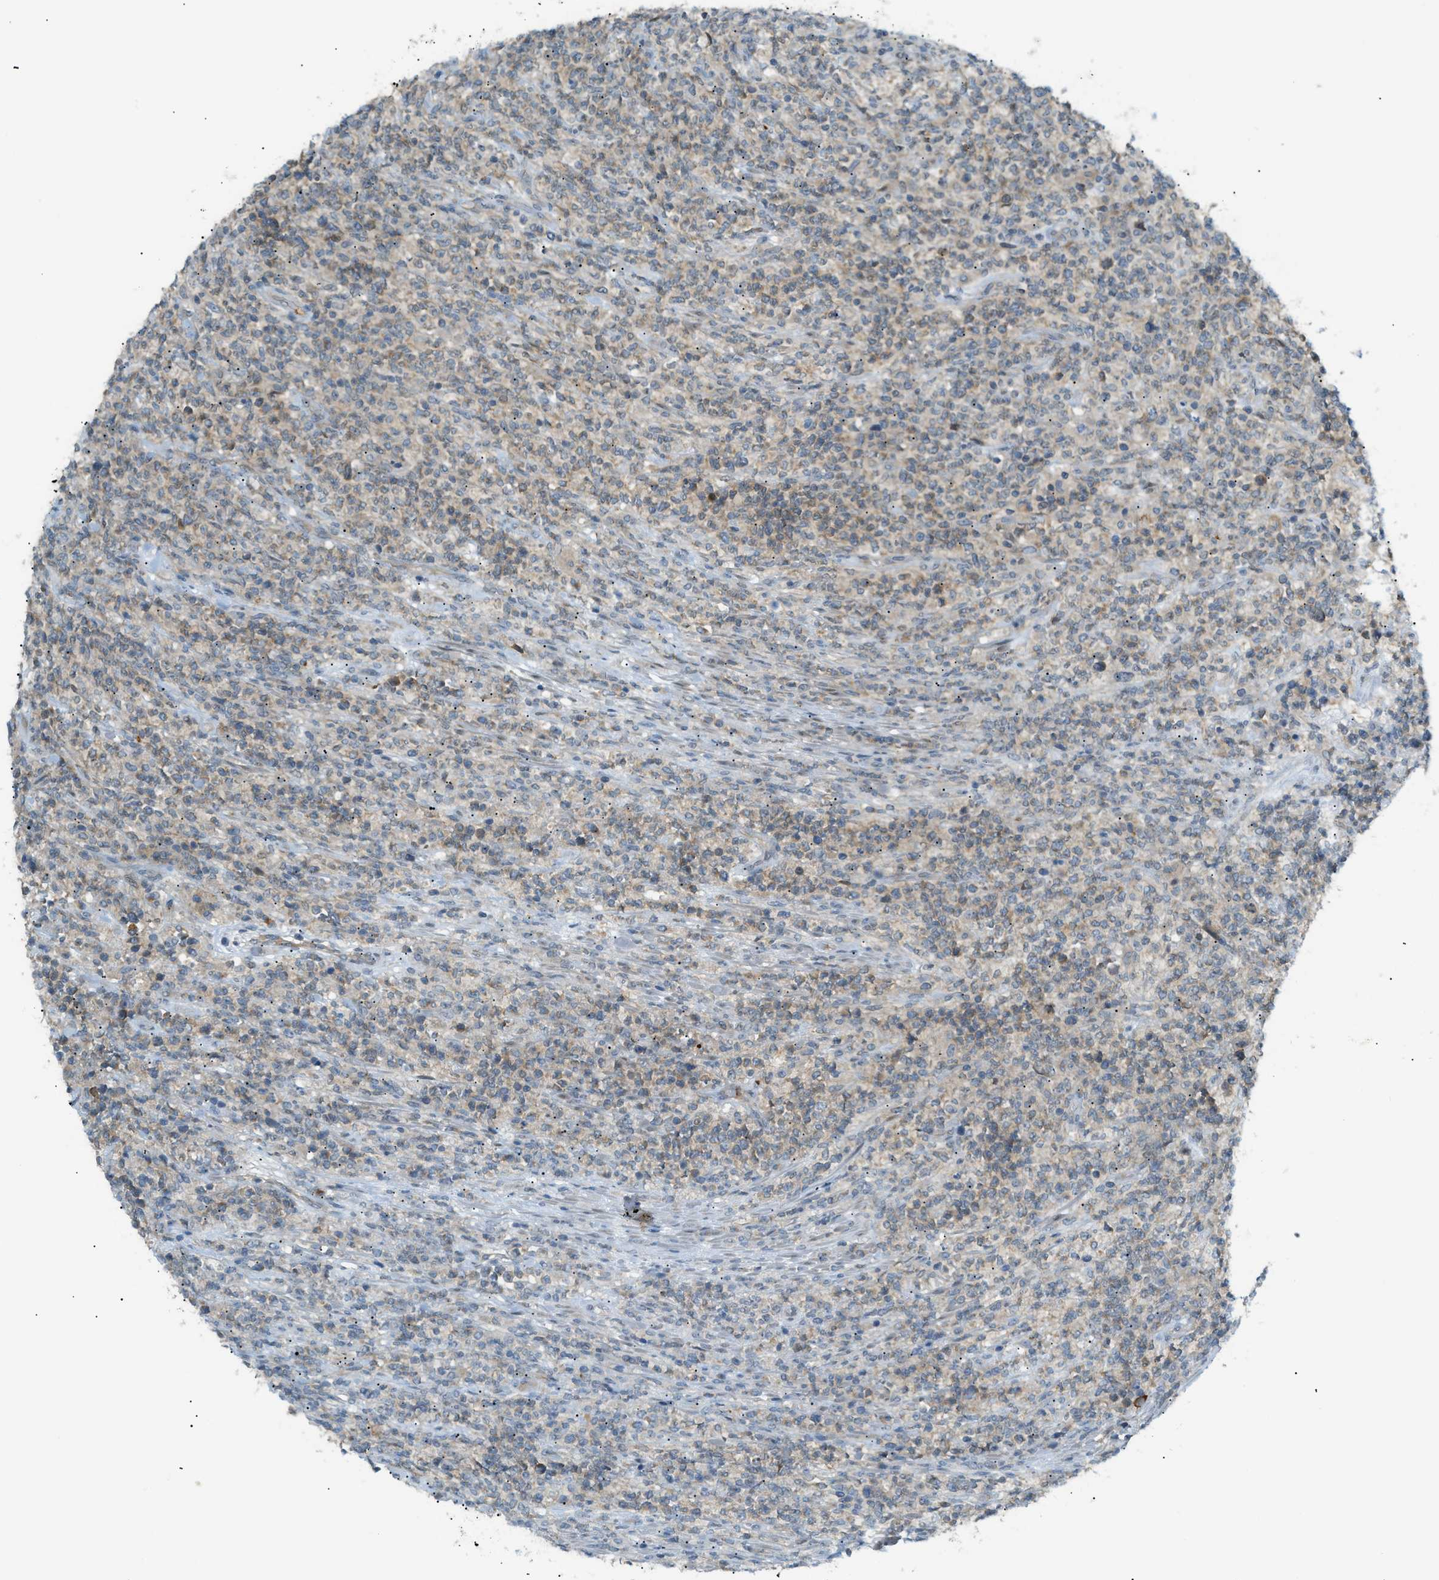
{"staining": {"intensity": "weak", "quantity": "<25%", "location": "cytoplasmic/membranous"}, "tissue": "lymphoma", "cell_type": "Tumor cells", "image_type": "cancer", "snomed": [{"axis": "morphology", "description": "Malignant lymphoma, non-Hodgkin's type, High grade"}, {"axis": "topography", "description": "Soft tissue"}], "caption": "Tumor cells show no significant protein expression in lymphoma.", "gene": "DYRK1A", "patient": {"sex": "male", "age": 18}}